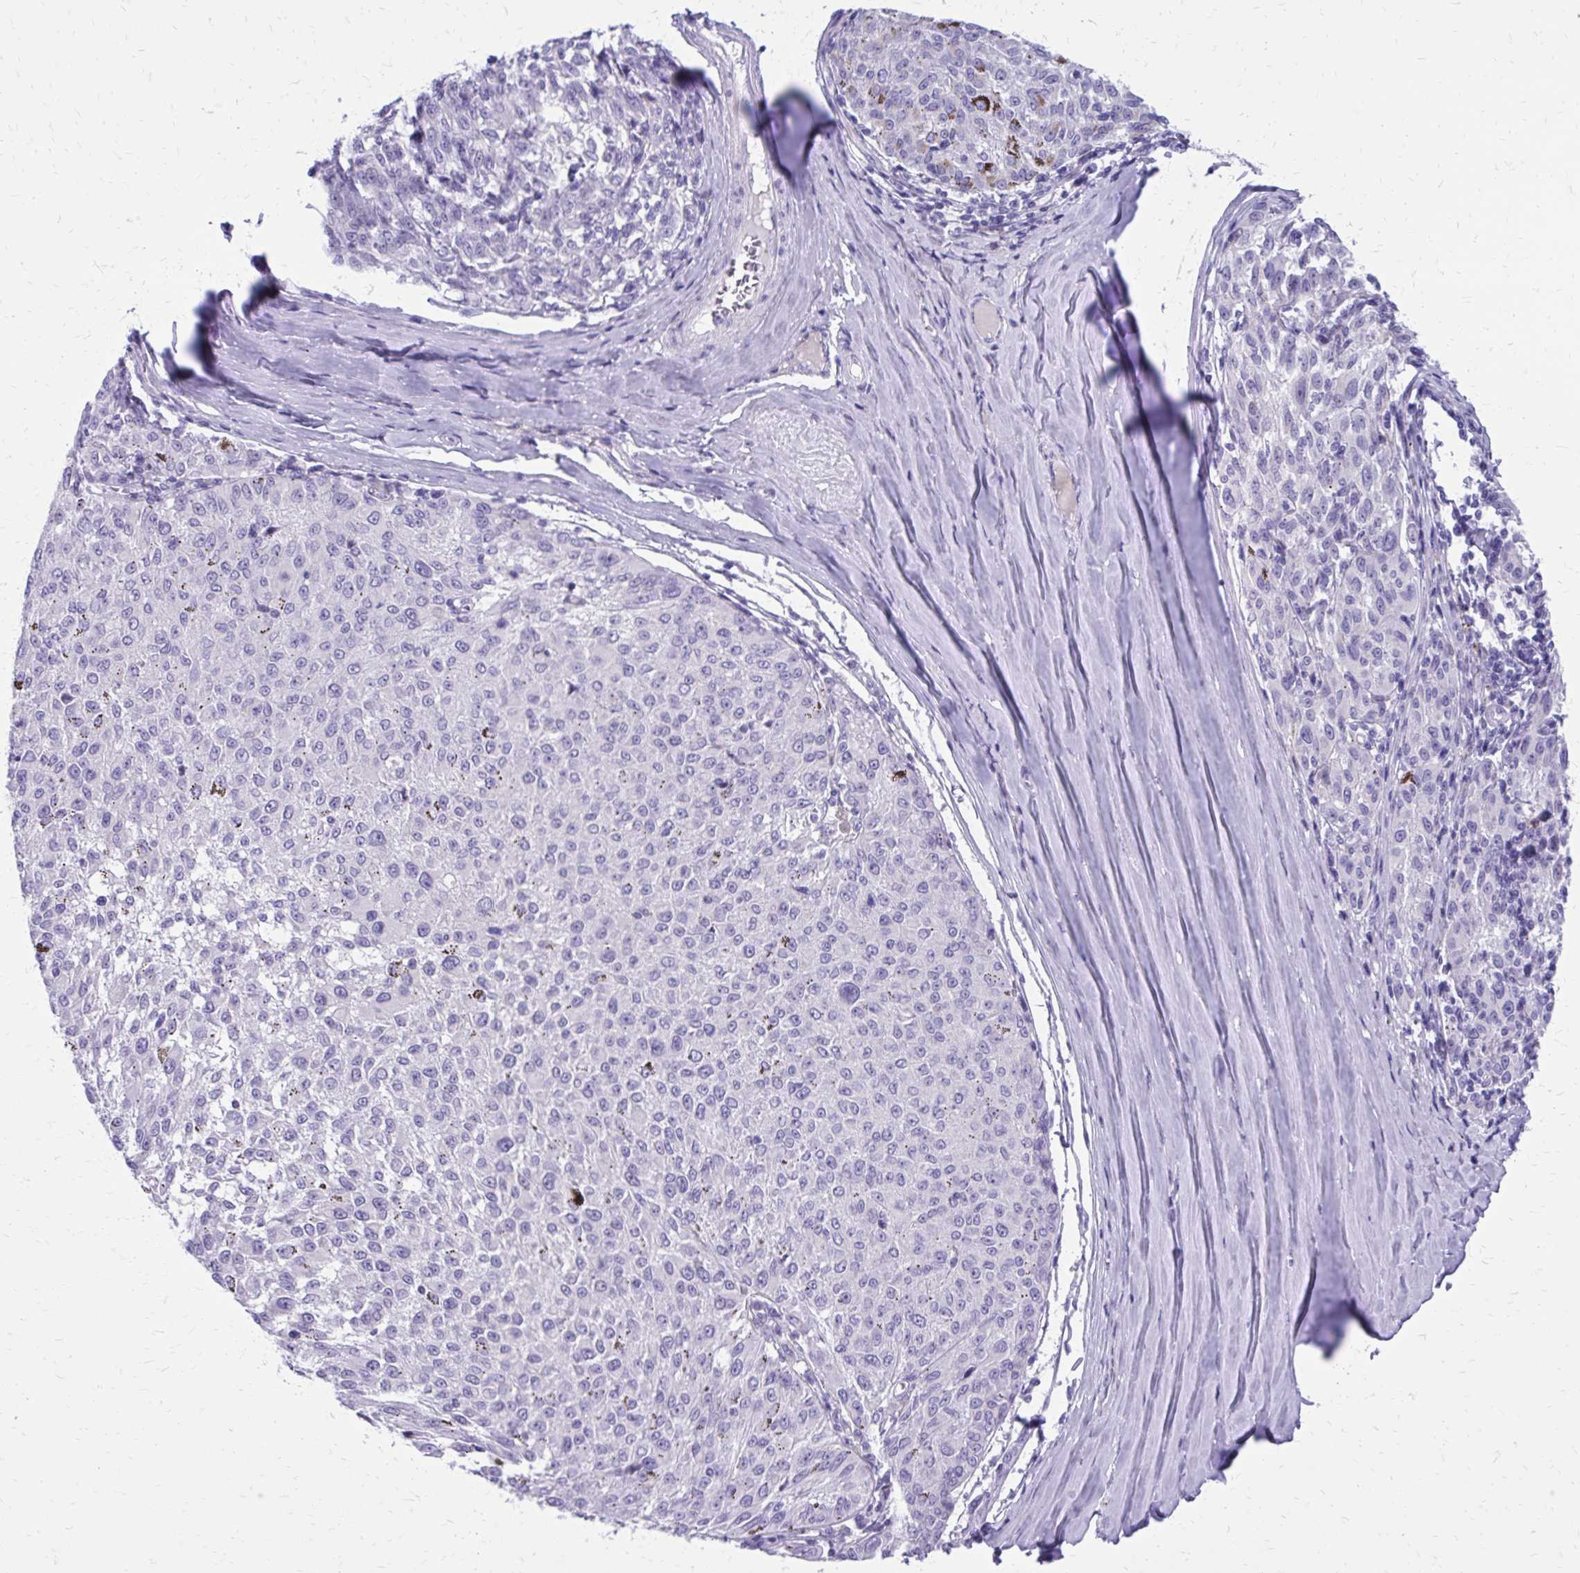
{"staining": {"intensity": "negative", "quantity": "none", "location": "none"}, "tissue": "melanoma", "cell_type": "Tumor cells", "image_type": "cancer", "snomed": [{"axis": "morphology", "description": "Malignant melanoma, NOS"}, {"axis": "topography", "description": "Skin"}], "caption": "High power microscopy histopathology image of an IHC micrograph of melanoma, revealing no significant staining in tumor cells. (IHC, brightfield microscopy, high magnification).", "gene": "LCN15", "patient": {"sex": "female", "age": 72}}